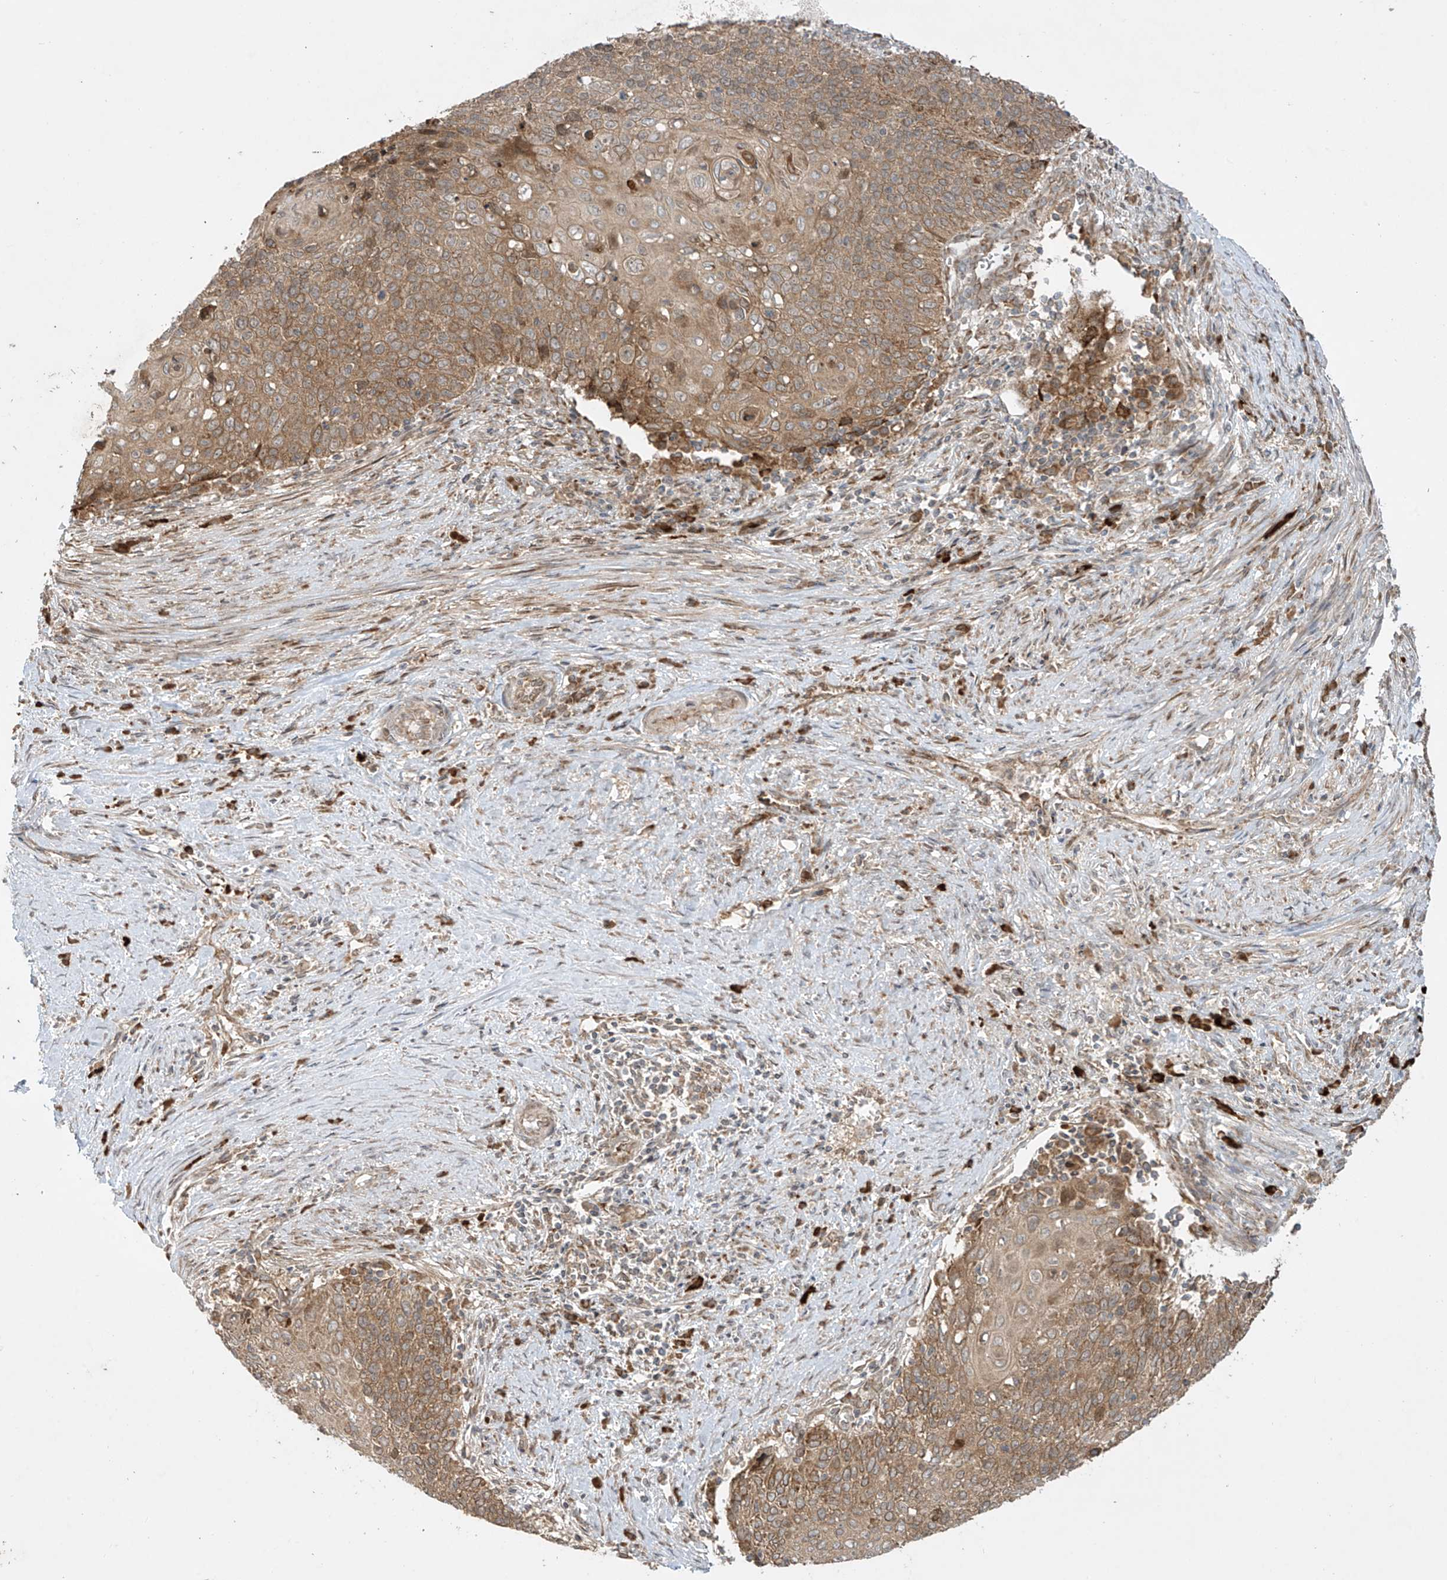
{"staining": {"intensity": "moderate", "quantity": ">75%", "location": "cytoplasmic/membranous"}, "tissue": "cervical cancer", "cell_type": "Tumor cells", "image_type": "cancer", "snomed": [{"axis": "morphology", "description": "Squamous cell carcinoma, NOS"}, {"axis": "topography", "description": "Cervix"}], "caption": "Cervical cancer stained with a protein marker shows moderate staining in tumor cells.", "gene": "PPAT", "patient": {"sex": "female", "age": 39}}